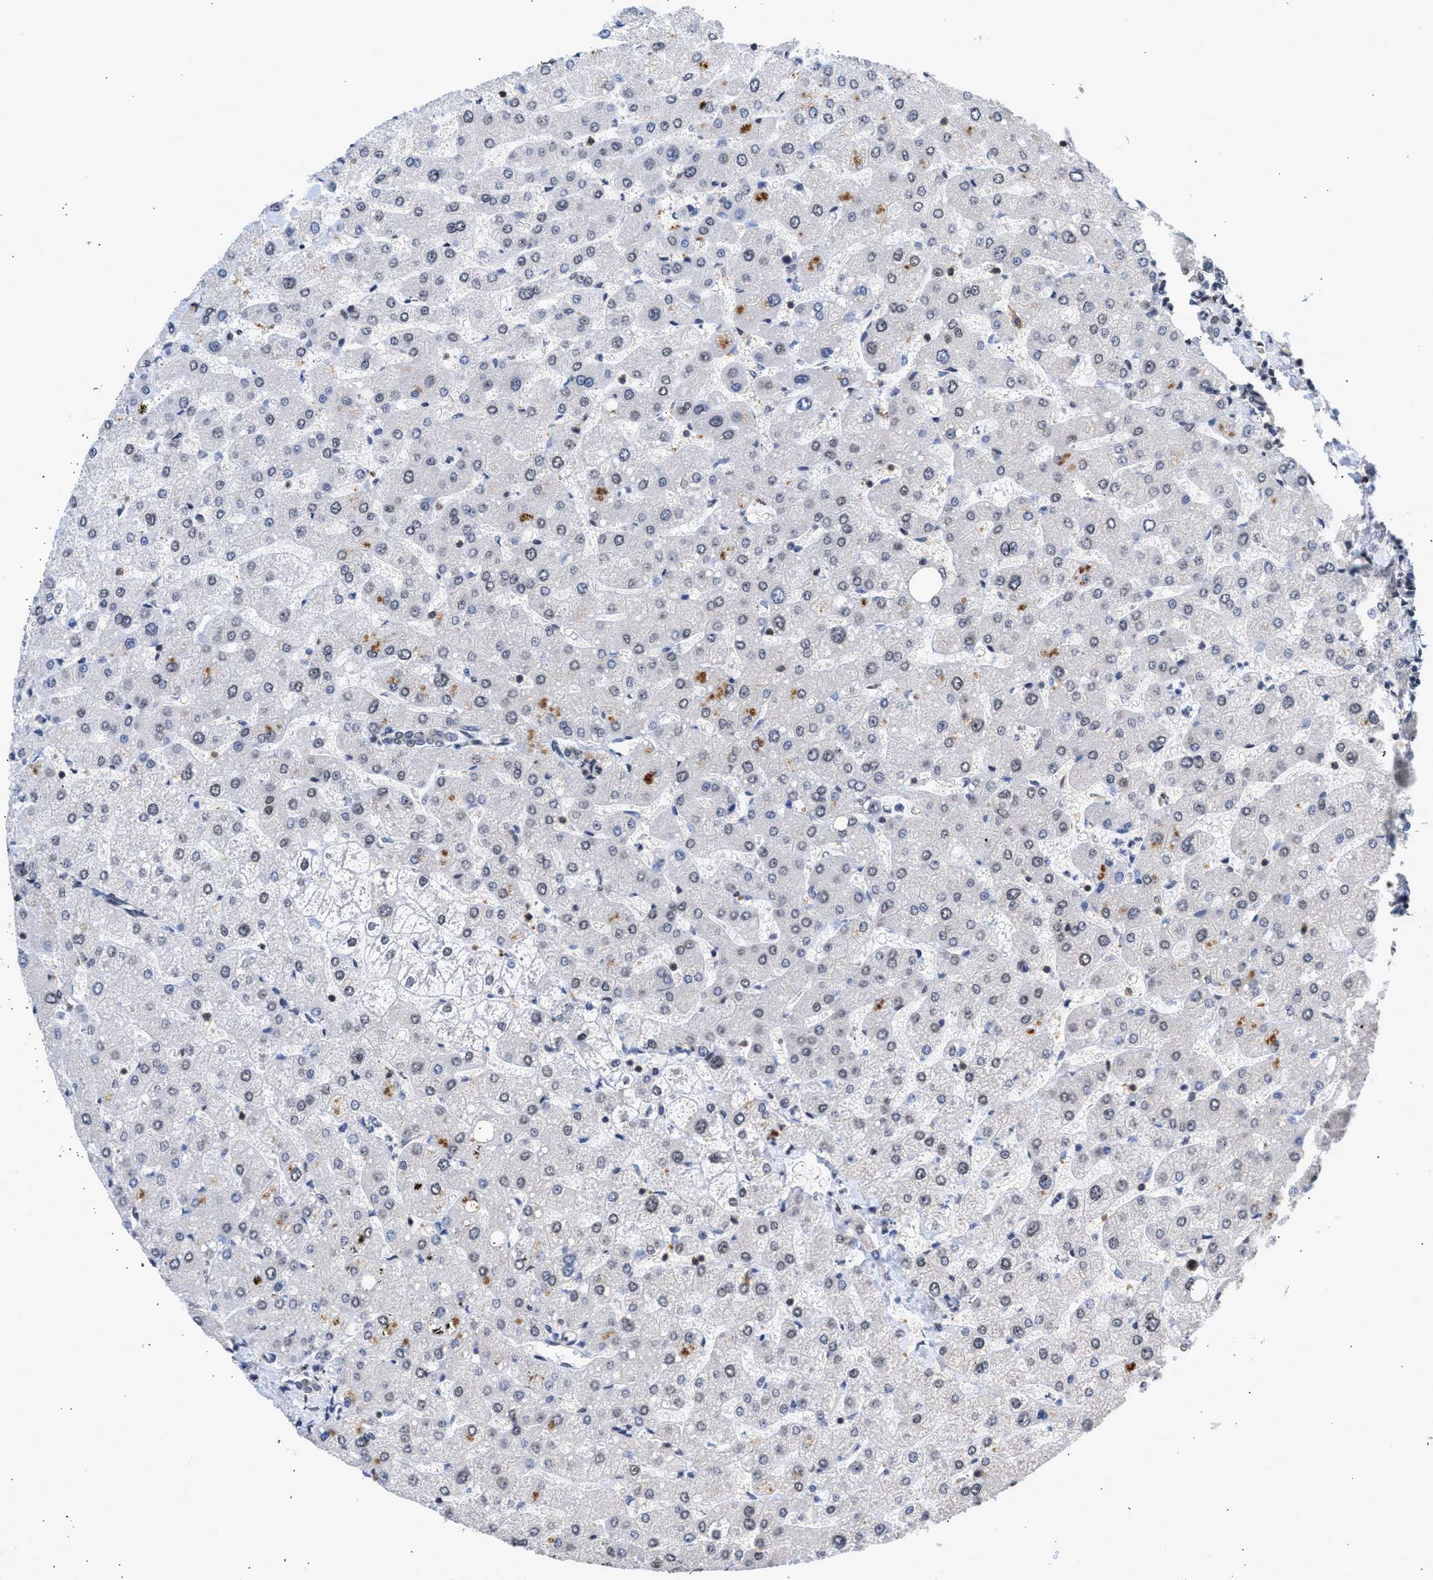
{"staining": {"intensity": "negative", "quantity": "none", "location": "none"}, "tissue": "liver", "cell_type": "Cholangiocytes", "image_type": "normal", "snomed": [{"axis": "morphology", "description": "Normal tissue, NOS"}, {"axis": "topography", "description": "Liver"}], "caption": "Cholangiocytes show no significant protein positivity in normal liver.", "gene": "NUP35", "patient": {"sex": "male", "age": 55}}